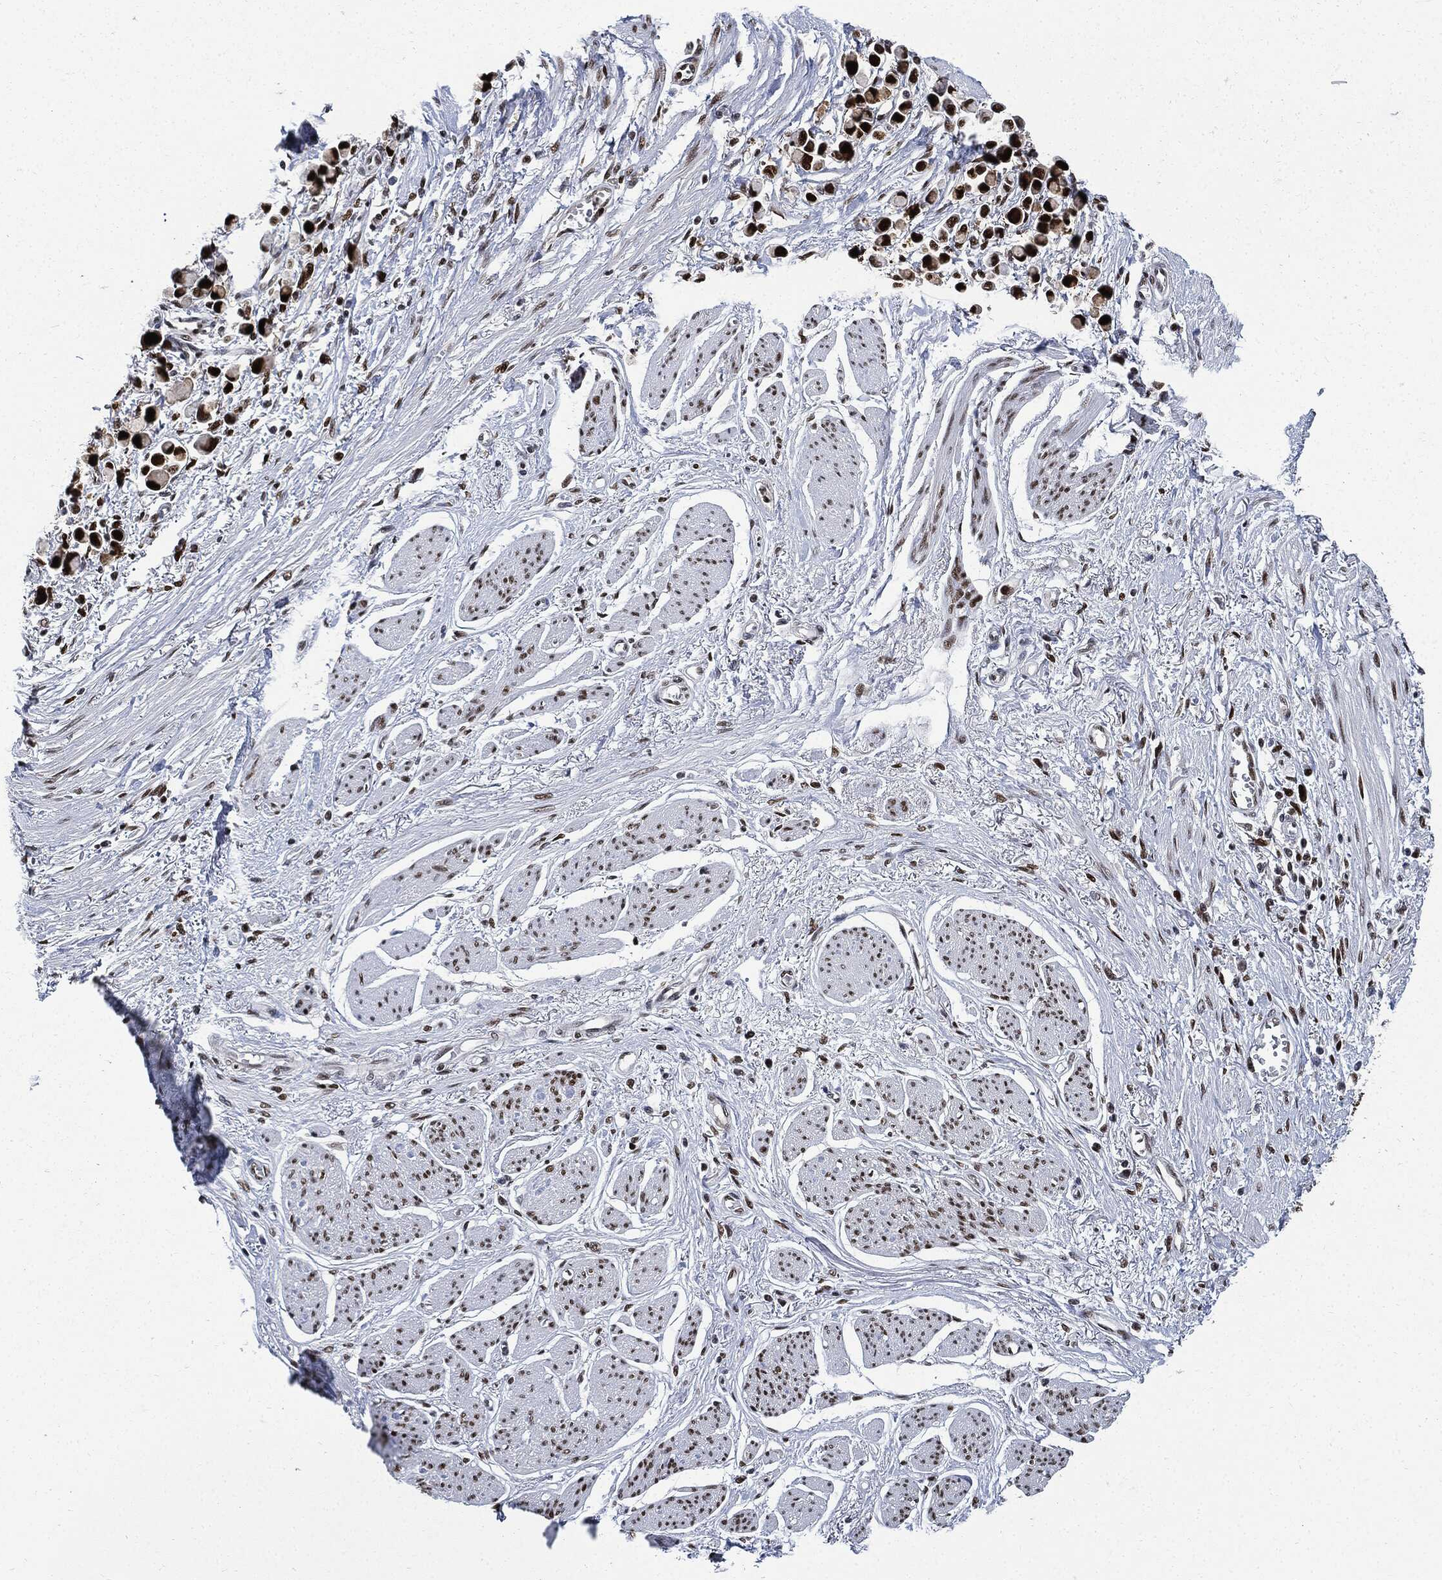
{"staining": {"intensity": "strong", "quantity": ">75%", "location": "nuclear"}, "tissue": "stomach cancer", "cell_type": "Tumor cells", "image_type": "cancer", "snomed": [{"axis": "morphology", "description": "Adenocarcinoma, NOS"}, {"axis": "topography", "description": "Stomach"}], "caption": "A high-resolution micrograph shows immunohistochemistry (IHC) staining of stomach cancer (adenocarcinoma), which exhibits strong nuclear positivity in approximately >75% of tumor cells.", "gene": "PCNA", "patient": {"sex": "female", "age": 81}}